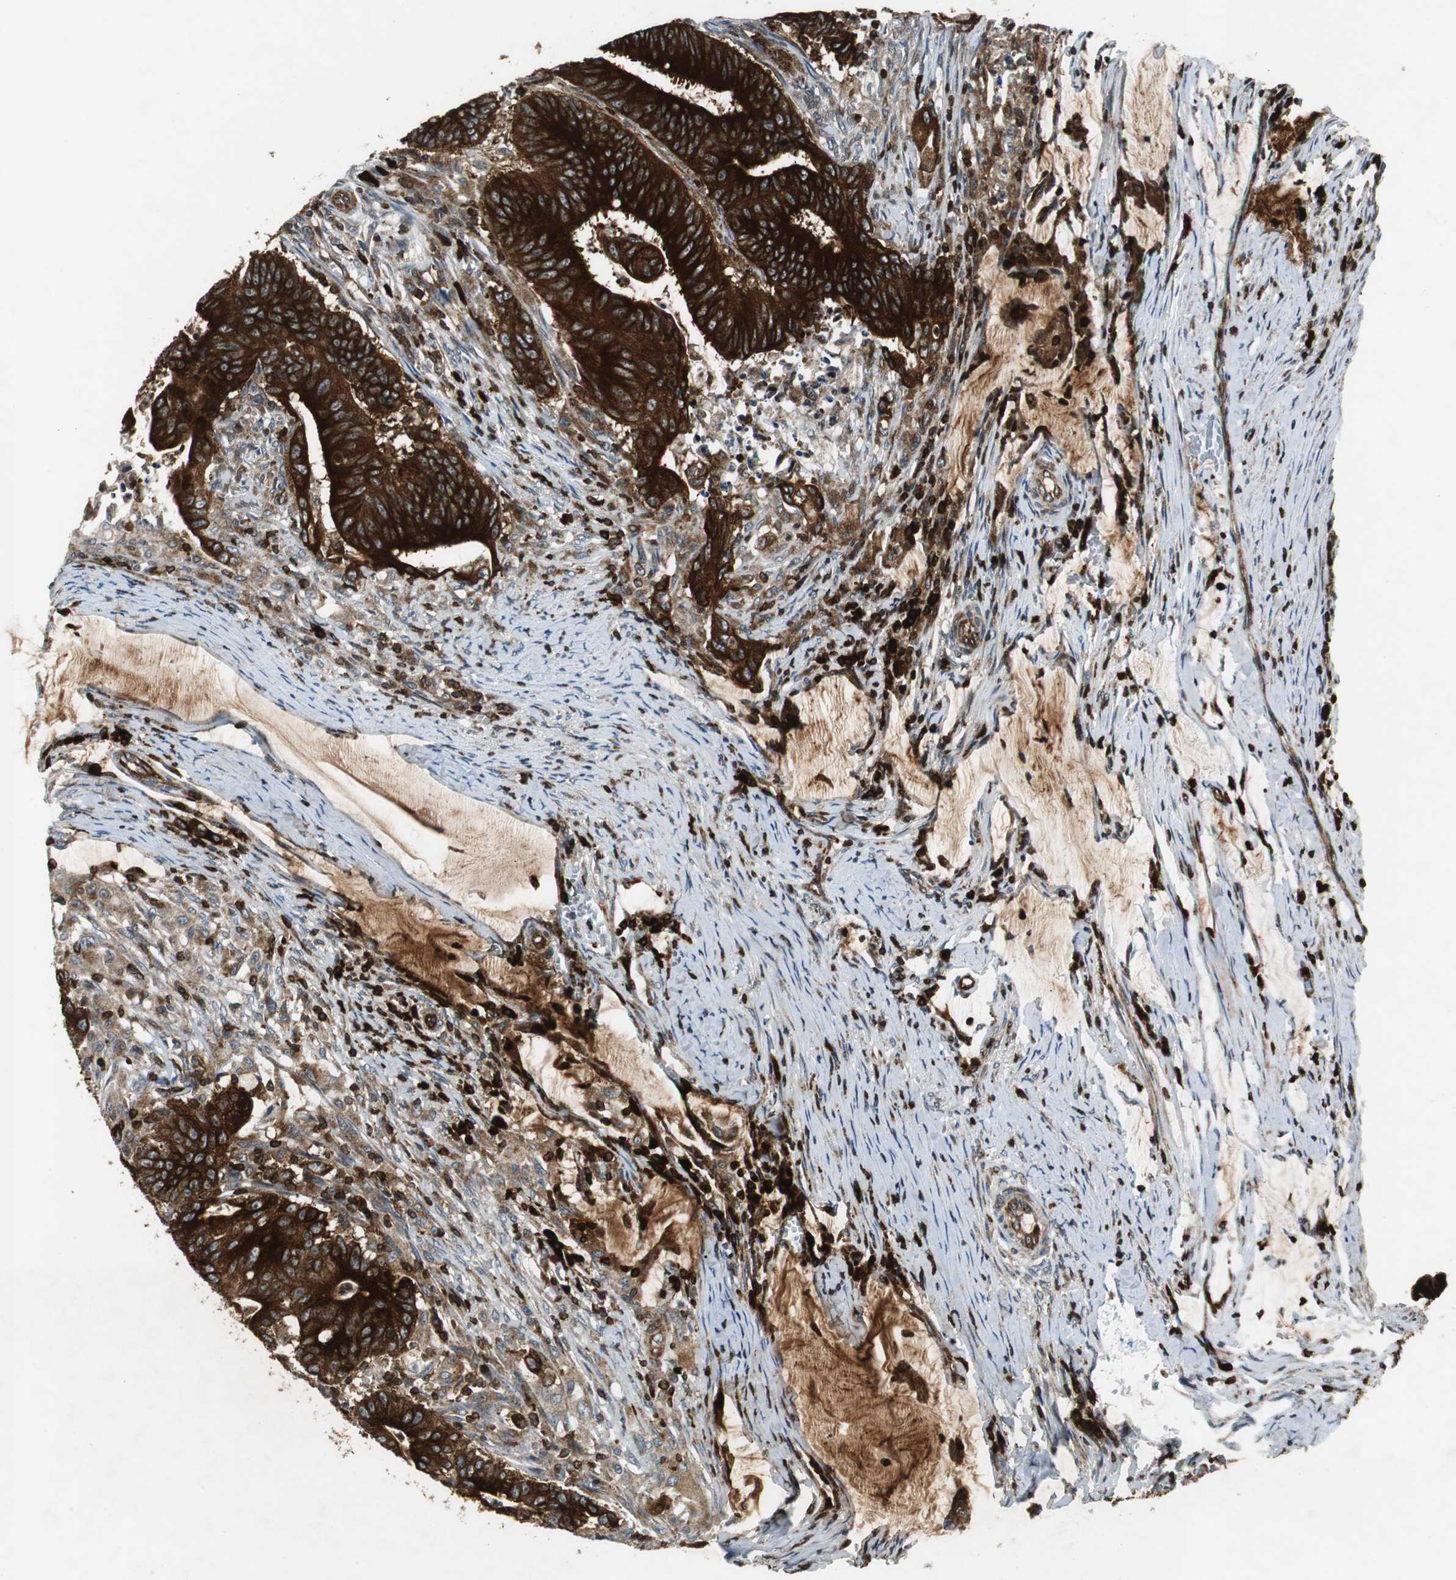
{"staining": {"intensity": "strong", "quantity": ">75%", "location": "cytoplasmic/membranous"}, "tissue": "colorectal cancer", "cell_type": "Tumor cells", "image_type": "cancer", "snomed": [{"axis": "morphology", "description": "Adenocarcinoma, NOS"}, {"axis": "topography", "description": "Colon"}], "caption": "This is an image of immunohistochemistry staining of adenocarcinoma (colorectal), which shows strong expression in the cytoplasmic/membranous of tumor cells.", "gene": "TUBA4A", "patient": {"sex": "male", "age": 45}}